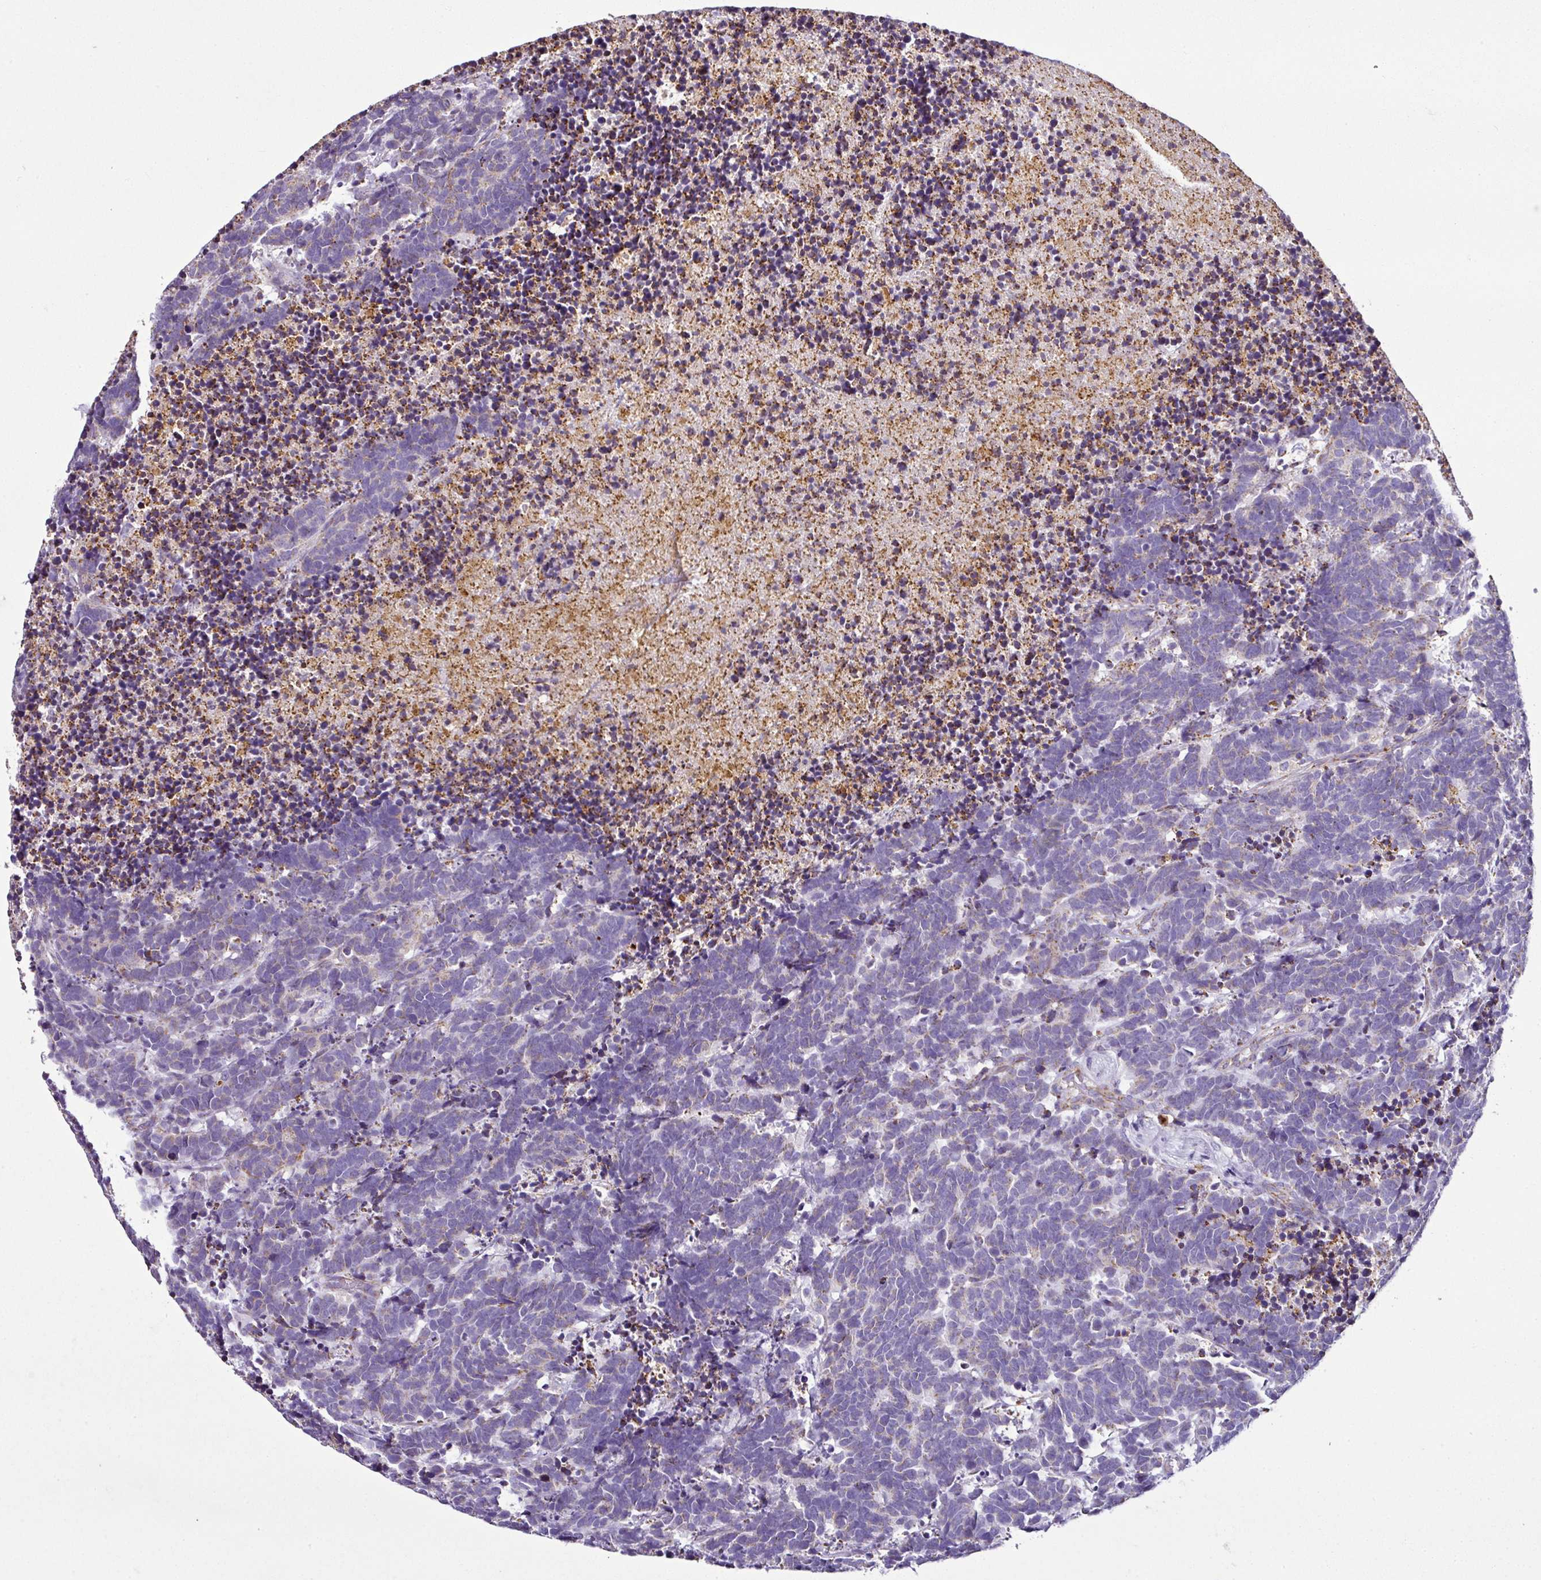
{"staining": {"intensity": "negative", "quantity": "none", "location": "none"}, "tissue": "carcinoid", "cell_type": "Tumor cells", "image_type": "cancer", "snomed": [{"axis": "morphology", "description": "Carcinoma, NOS"}, {"axis": "morphology", "description": "Carcinoid, malignant, NOS"}, {"axis": "topography", "description": "Urinary bladder"}], "caption": "The micrograph shows no staining of tumor cells in carcinoid.", "gene": "DPAGT1", "patient": {"sex": "male", "age": 57}}